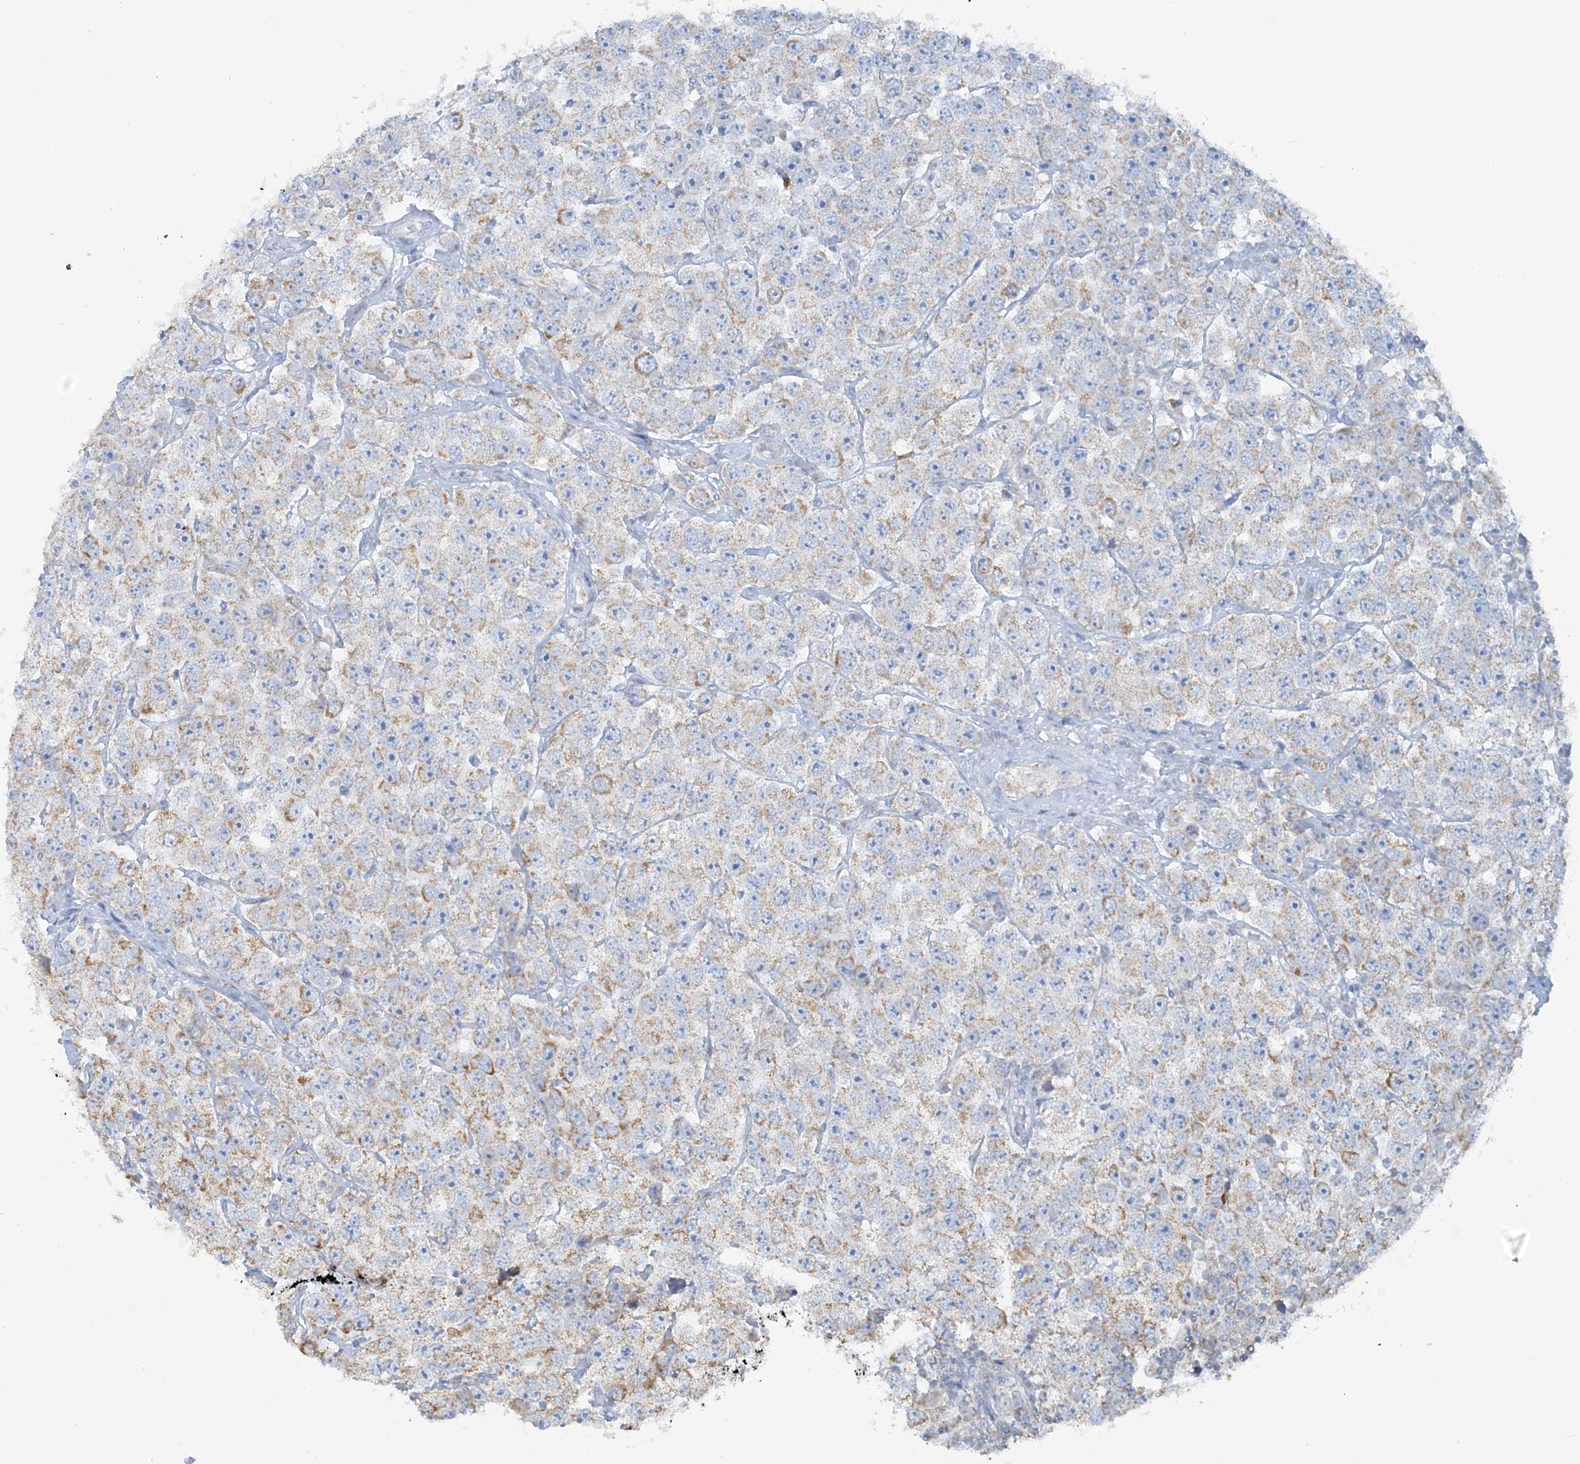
{"staining": {"intensity": "moderate", "quantity": "25%-75%", "location": "cytoplasmic/membranous"}, "tissue": "testis cancer", "cell_type": "Tumor cells", "image_type": "cancer", "snomed": [{"axis": "morphology", "description": "Seminoma, NOS"}, {"axis": "topography", "description": "Testis"}], "caption": "Immunohistochemical staining of seminoma (testis) reveals medium levels of moderate cytoplasmic/membranous protein expression in approximately 25%-75% of tumor cells.", "gene": "BEND4", "patient": {"sex": "male", "age": 28}}